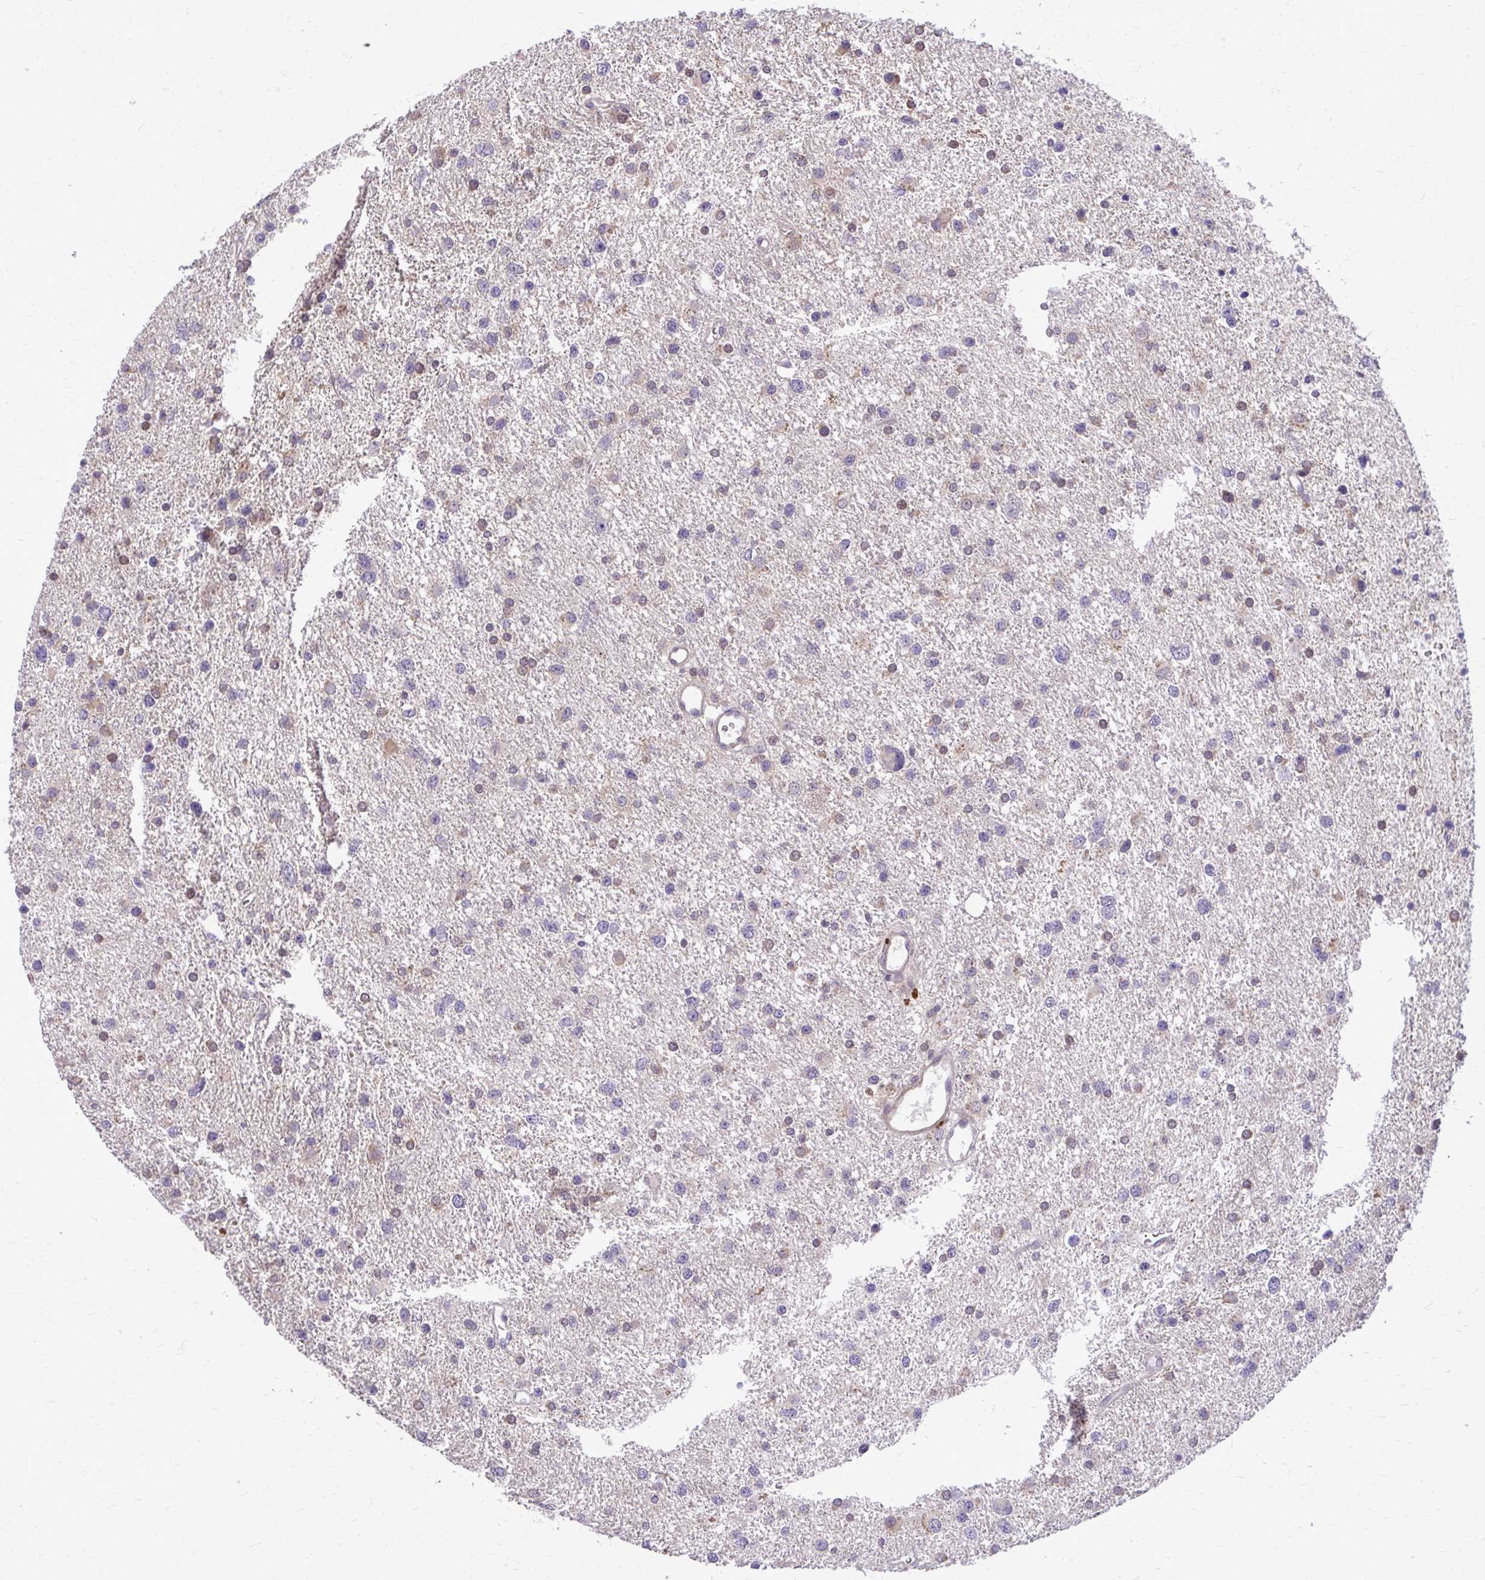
{"staining": {"intensity": "negative", "quantity": "none", "location": "none"}, "tissue": "glioma", "cell_type": "Tumor cells", "image_type": "cancer", "snomed": [{"axis": "morphology", "description": "Glioma, malignant, Low grade"}, {"axis": "topography", "description": "Brain"}], "caption": "Tumor cells show no significant expression in malignant glioma (low-grade).", "gene": "OXNAD1", "patient": {"sex": "female", "age": 55}}